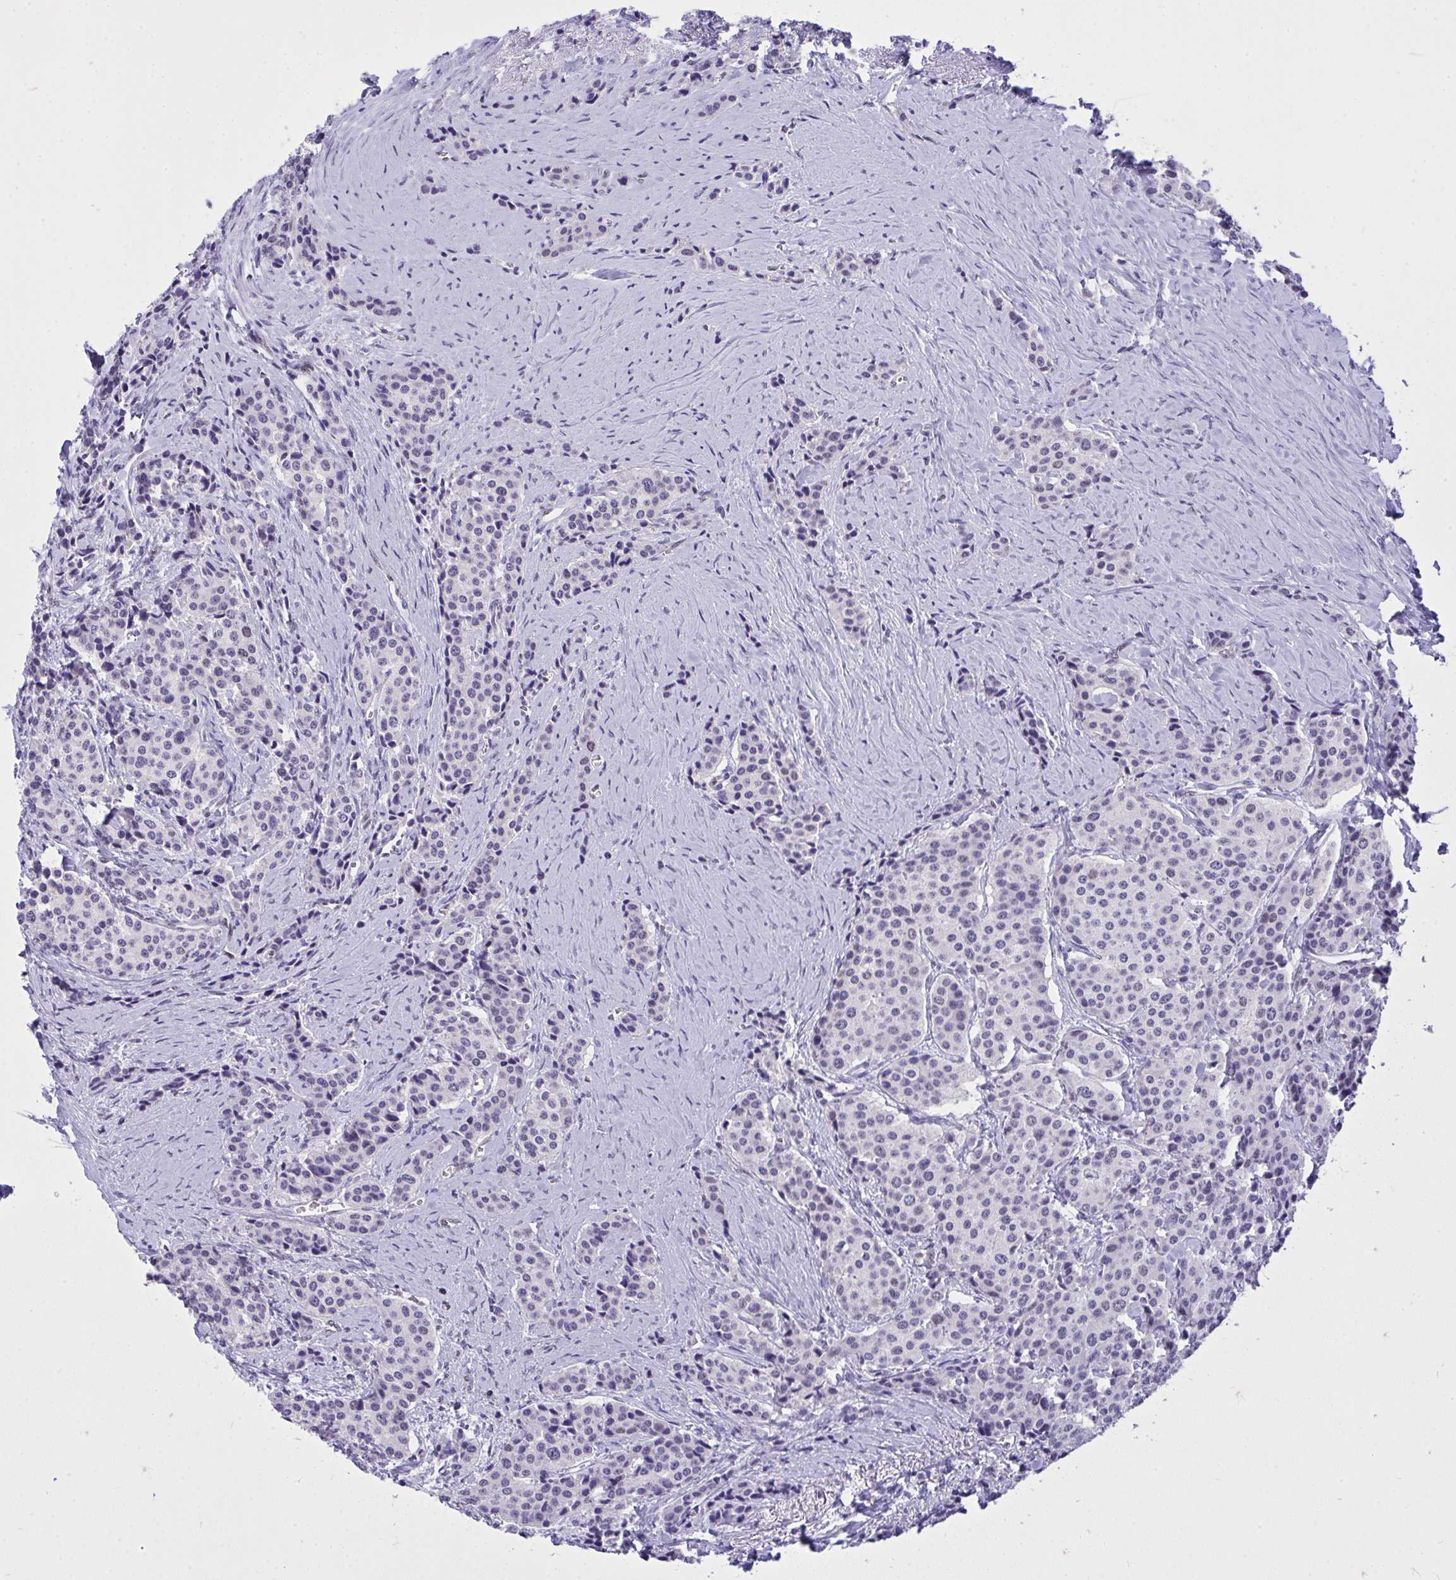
{"staining": {"intensity": "negative", "quantity": "none", "location": "none"}, "tissue": "carcinoid", "cell_type": "Tumor cells", "image_type": "cancer", "snomed": [{"axis": "morphology", "description": "Carcinoid, malignant, NOS"}, {"axis": "topography", "description": "Small intestine"}], "caption": "A photomicrograph of human carcinoid is negative for staining in tumor cells.", "gene": "TEAD4", "patient": {"sex": "male", "age": 73}}